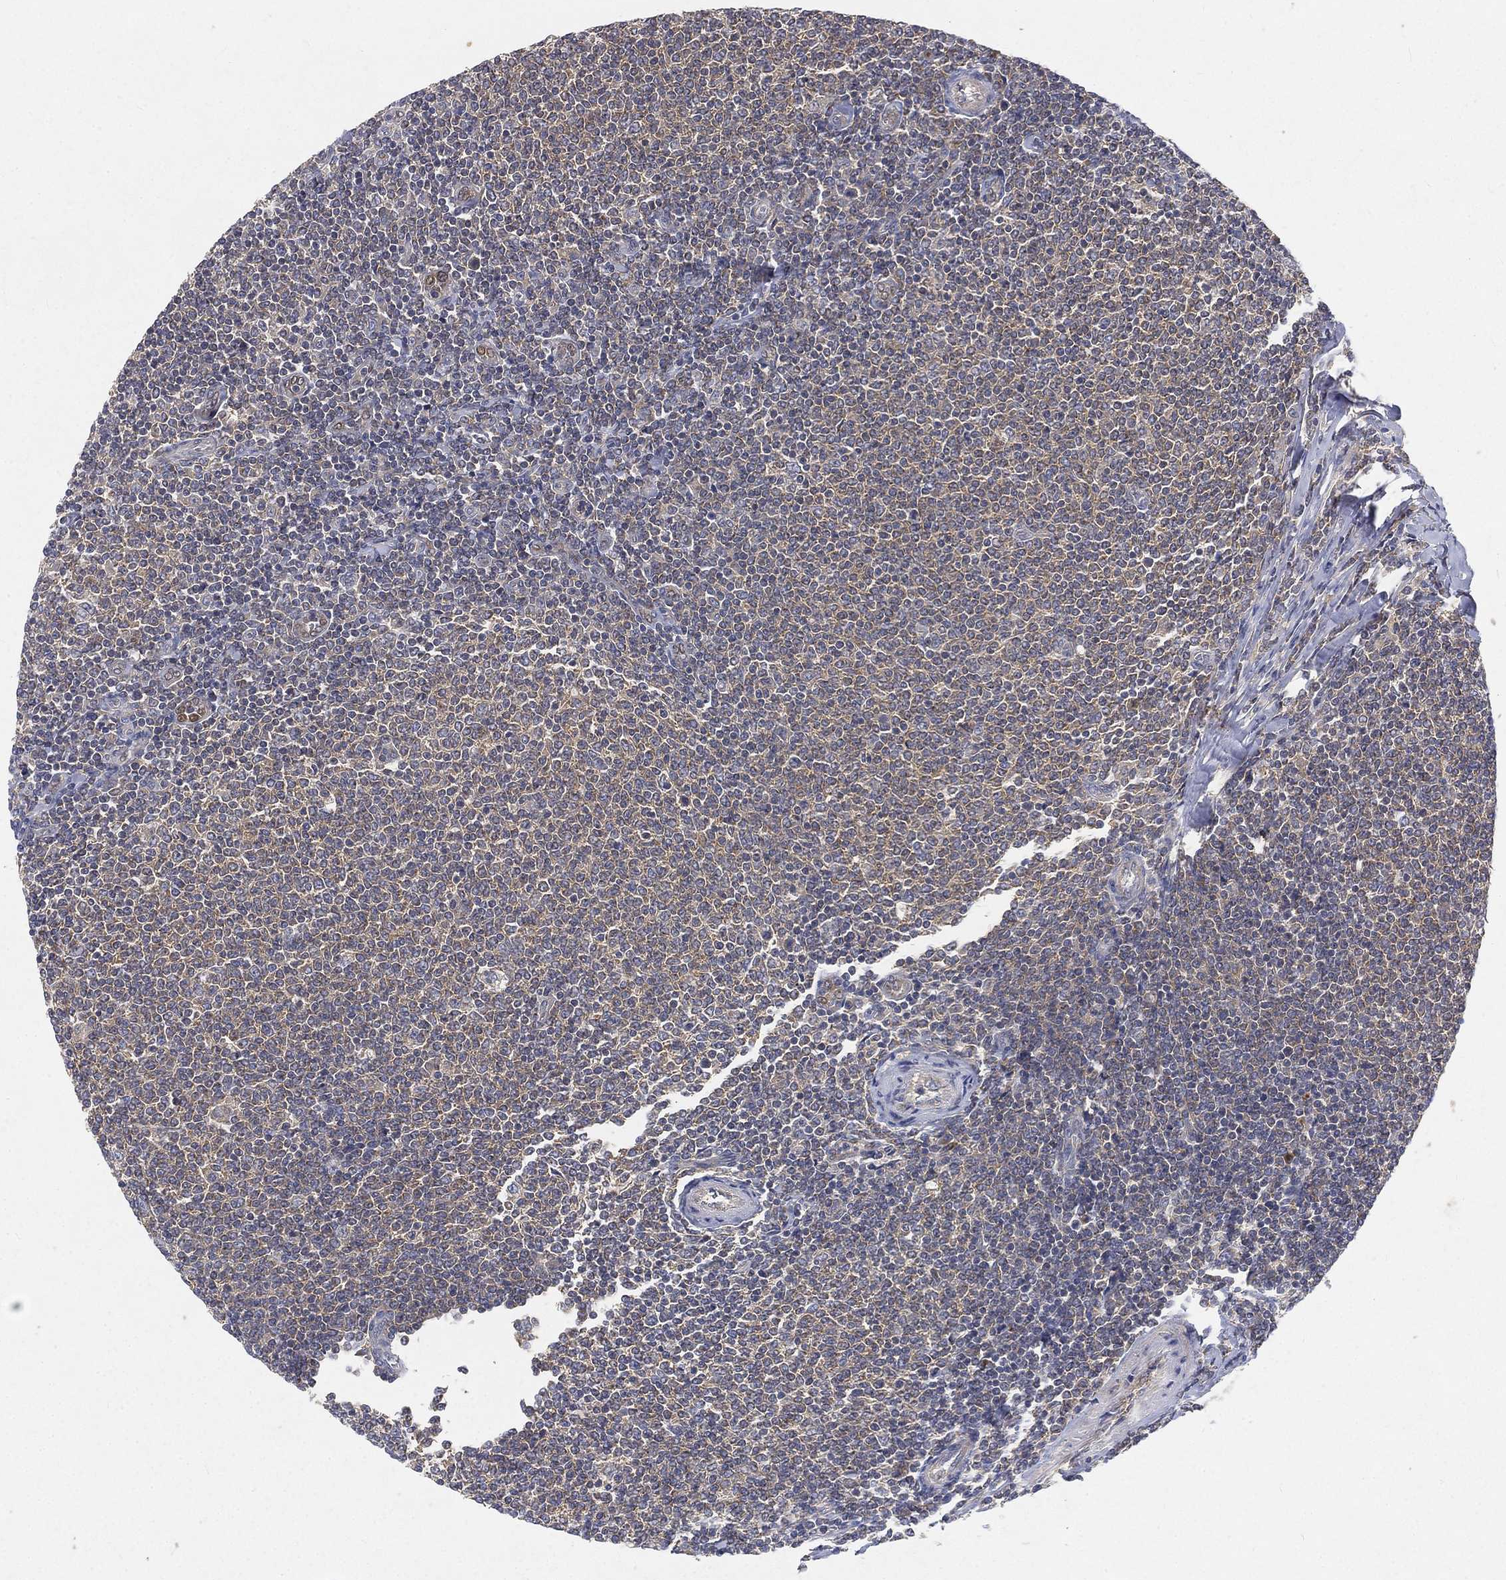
{"staining": {"intensity": "negative", "quantity": "none", "location": "none"}, "tissue": "lymphoma", "cell_type": "Tumor cells", "image_type": "cancer", "snomed": [{"axis": "morphology", "description": "Malignant lymphoma, non-Hodgkin's type, Low grade"}, {"axis": "topography", "description": "Lymph node"}], "caption": "This is a image of IHC staining of malignant lymphoma, non-Hodgkin's type (low-grade), which shows no positivity in tumor cells. Nuclei are stained in blue.", "gene": "CTSL", "patient": {"sex": "male", "age": 52}}